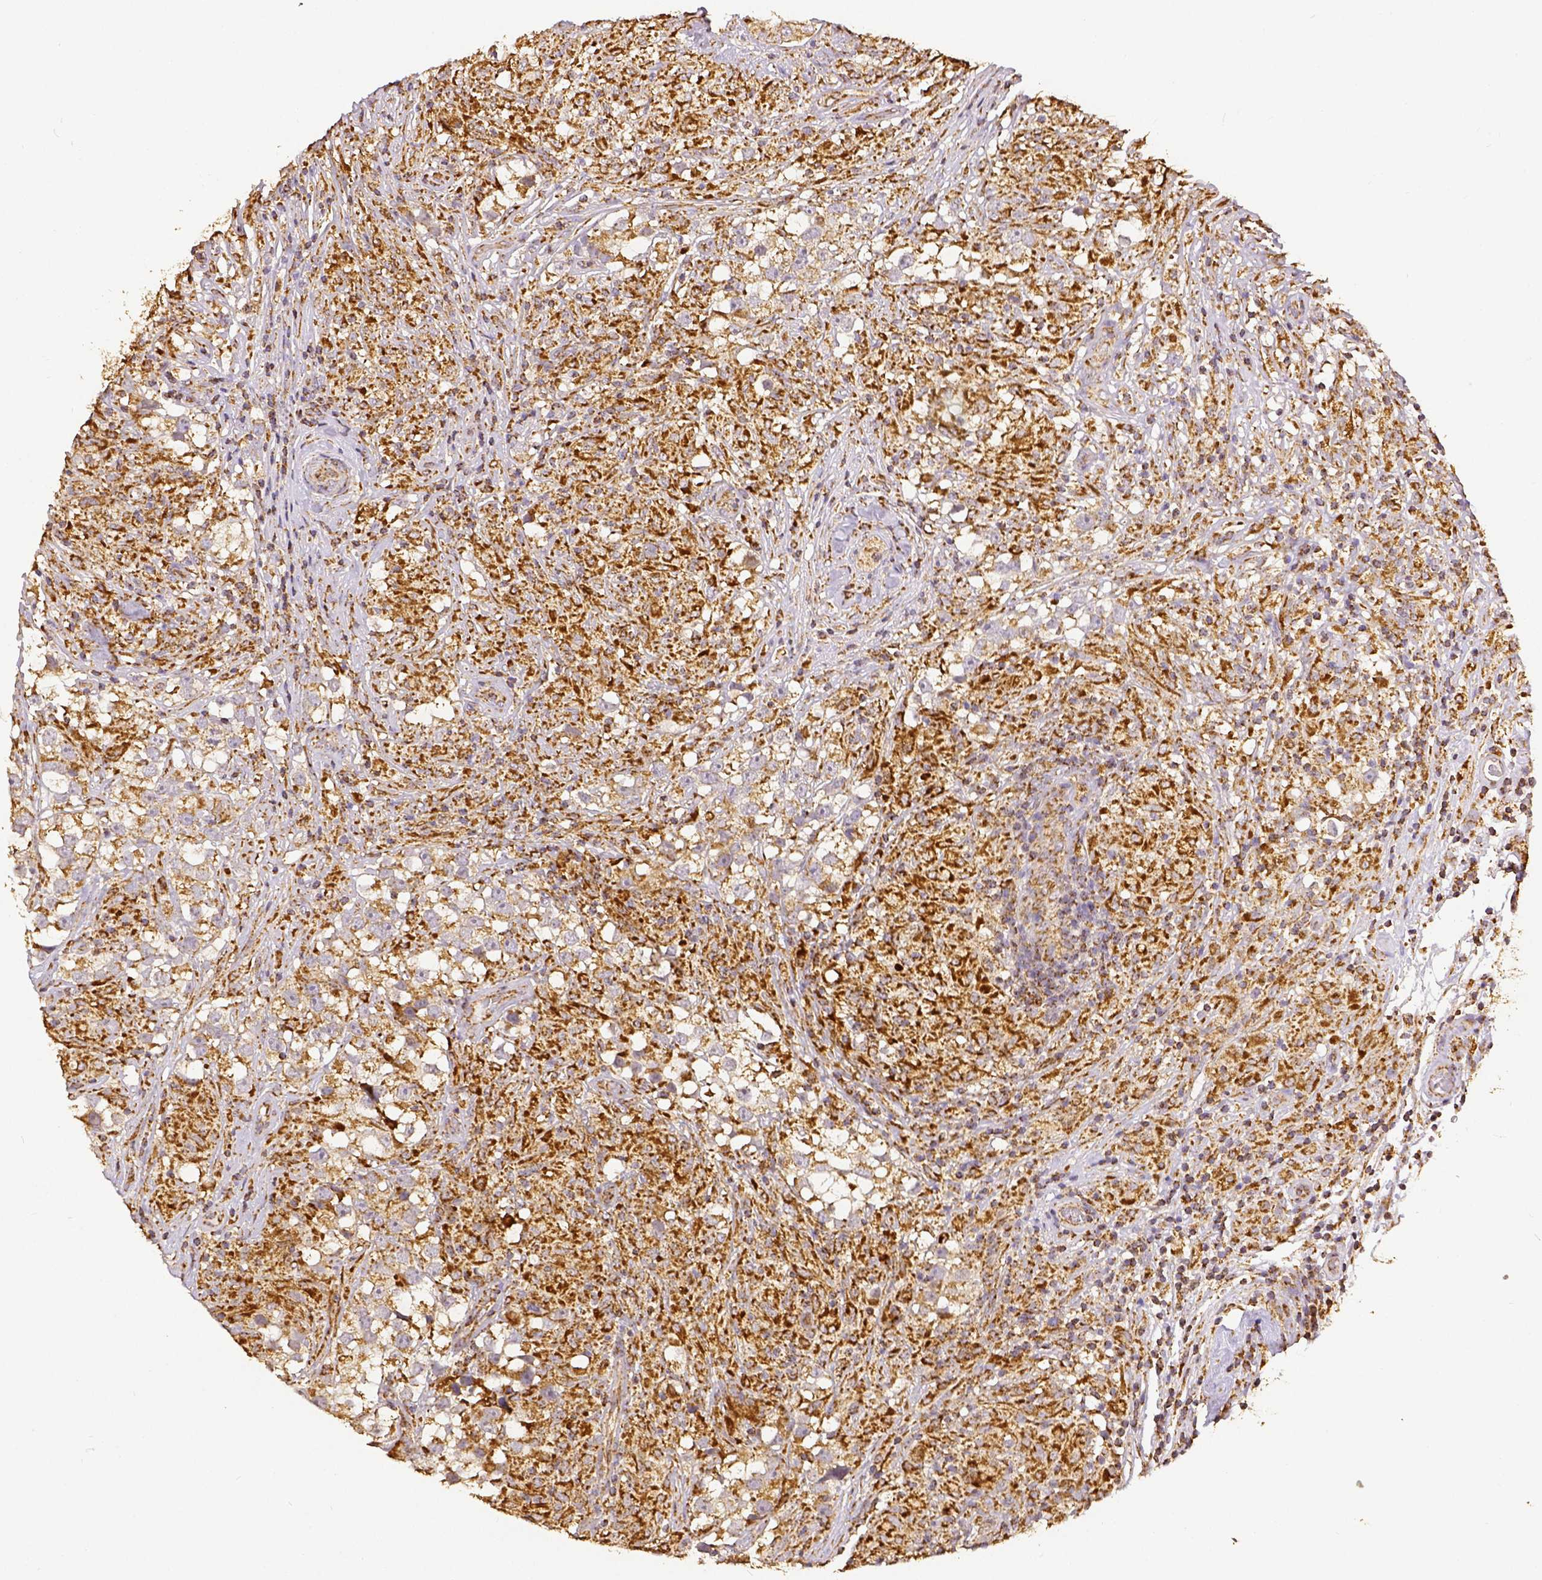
{"staining": {"intensity": "moderate", "quantity": ">75%", "location": "cytoplasmic/membranous"}, "tissue": "testis cancer", "cell_type": "Tumor cells", "image_type": "cancer", "snomed": [{"axis": "morphology", "description": "Seminoma, NOS"}, {"axis": "topography", "description": "Testis"}], "caption": "Human testis cancer (seminoma) stained for a protein (brown) shows moderate cytoplasmic/membranous positive expression in approximately >75% of tumor cells.", "gene": "SDHB", "patient": {"sex": "male", "age": 46}}